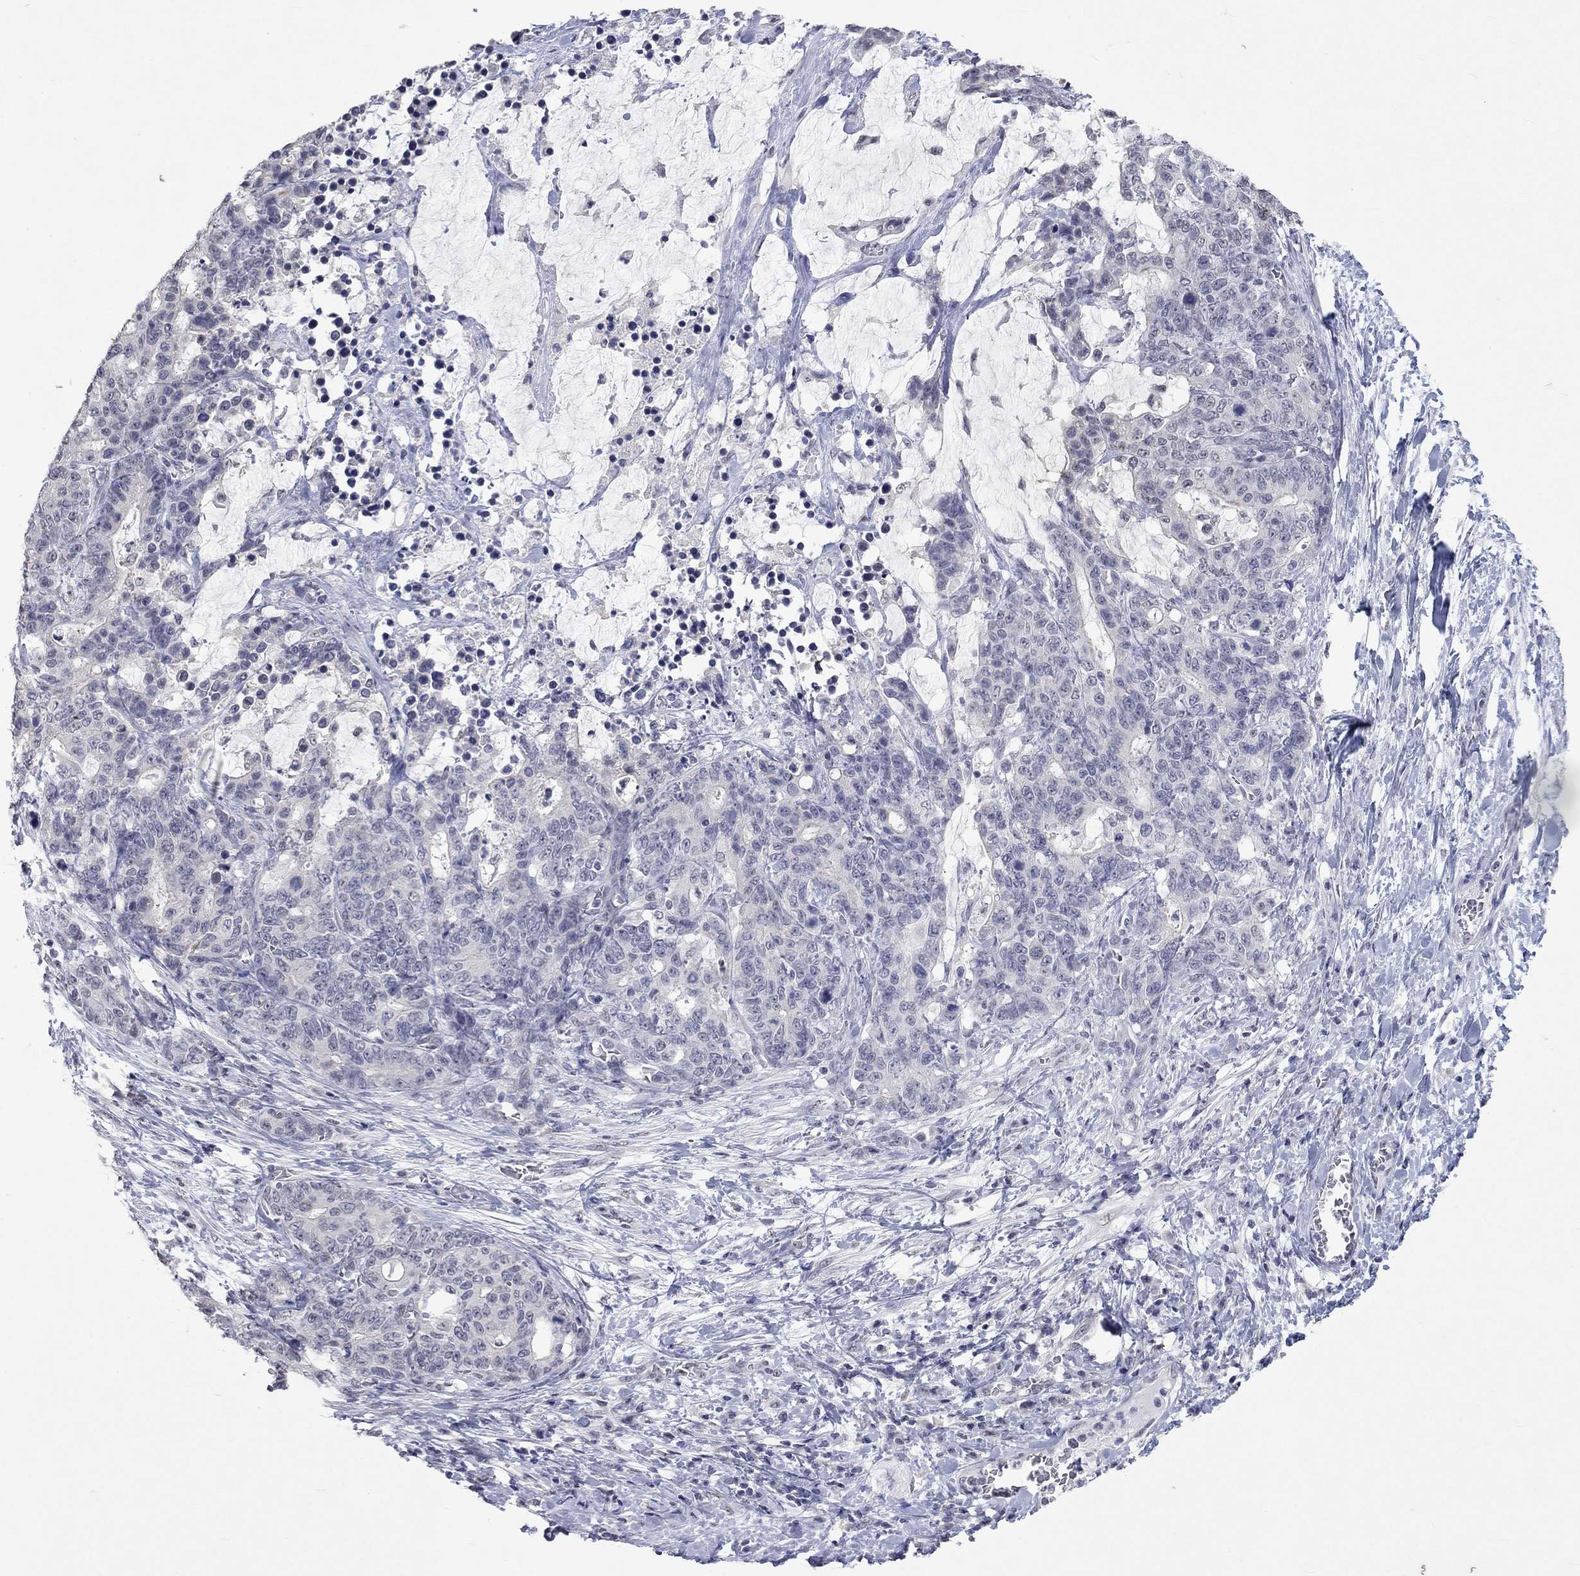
{"staining": {"intensity": "negative", "quantity": "none", "location": "none"}, "tissue": "stomach cancer", "cell_type": "Tumor cells", "image_type": "cancer", "snomed": [{"axis": "morphology", "description": "Normal tissue, NOS"}, {"axis": "morphology", "description": "Adenocarcinoma, NOS"}, {"axis": "topography", "description": "Stomach"}], "caption": "A high-resolution histopathology image shows immunohistochemistry (IHC) staining of stomach cancer (adenocarcinoma), which shows no significant expression in tumor cells.", "gene": "TMEM143", "patient": {"sex": "female", "age": 64}}